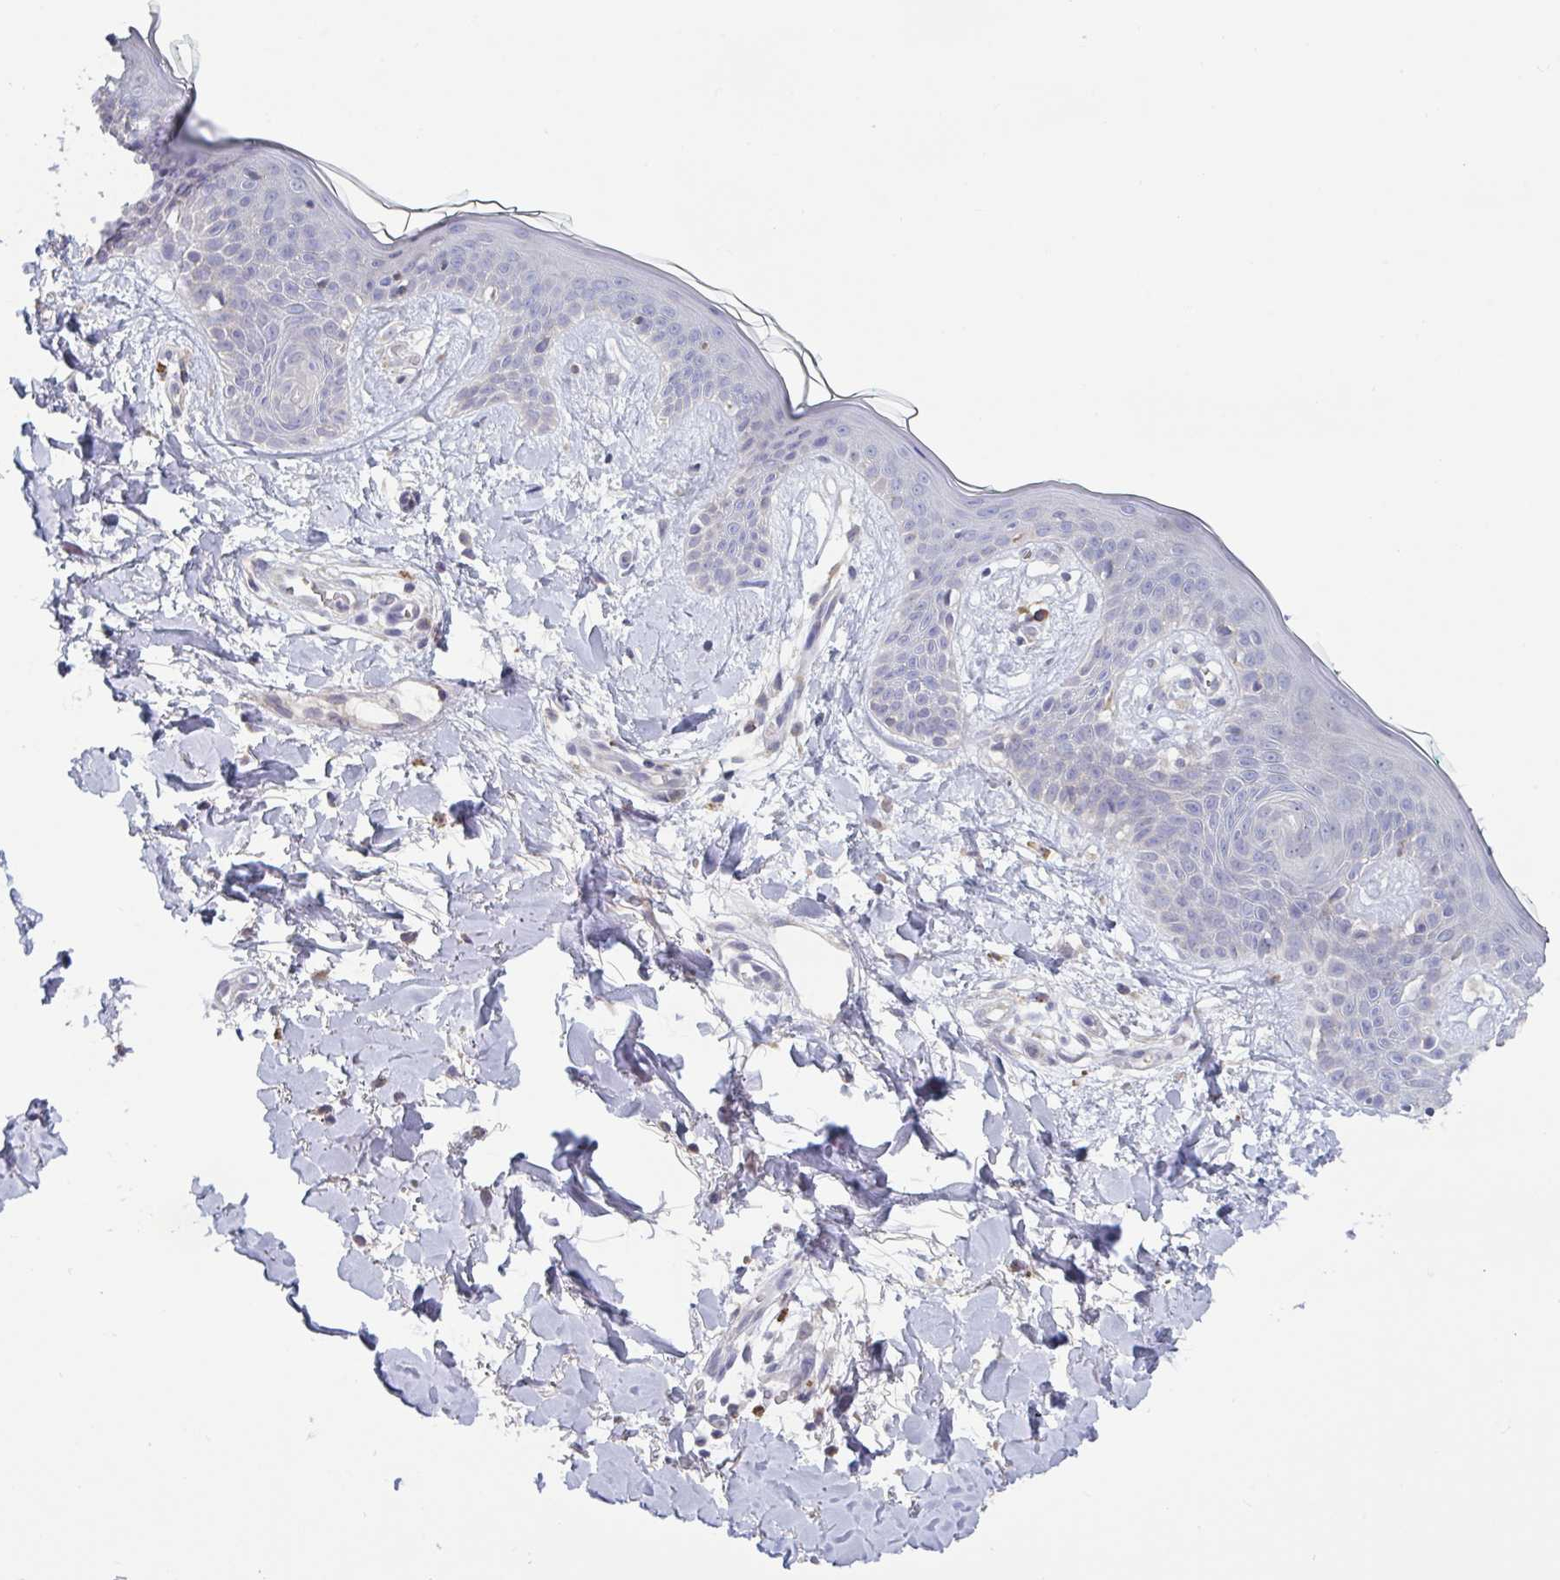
{"staining": {"intensity": "negative", "quantity": "none", "location": "none"}, "tissue": "skin", "cell_type": "Fibroblasts", "image_type": "normal", "snomed": [{"axis": "morphology", "description": "Normal tissue, NOS"}, {"axis": "topography", "description": "Skin"}], "caption": "Immunohistochemistry (IHC) image of benign skin stained for a protein (brown), which exhibits no positivity in fibroblasts.", "gene": "CD1E", "patient": {"sex": "female", "age": 34}}